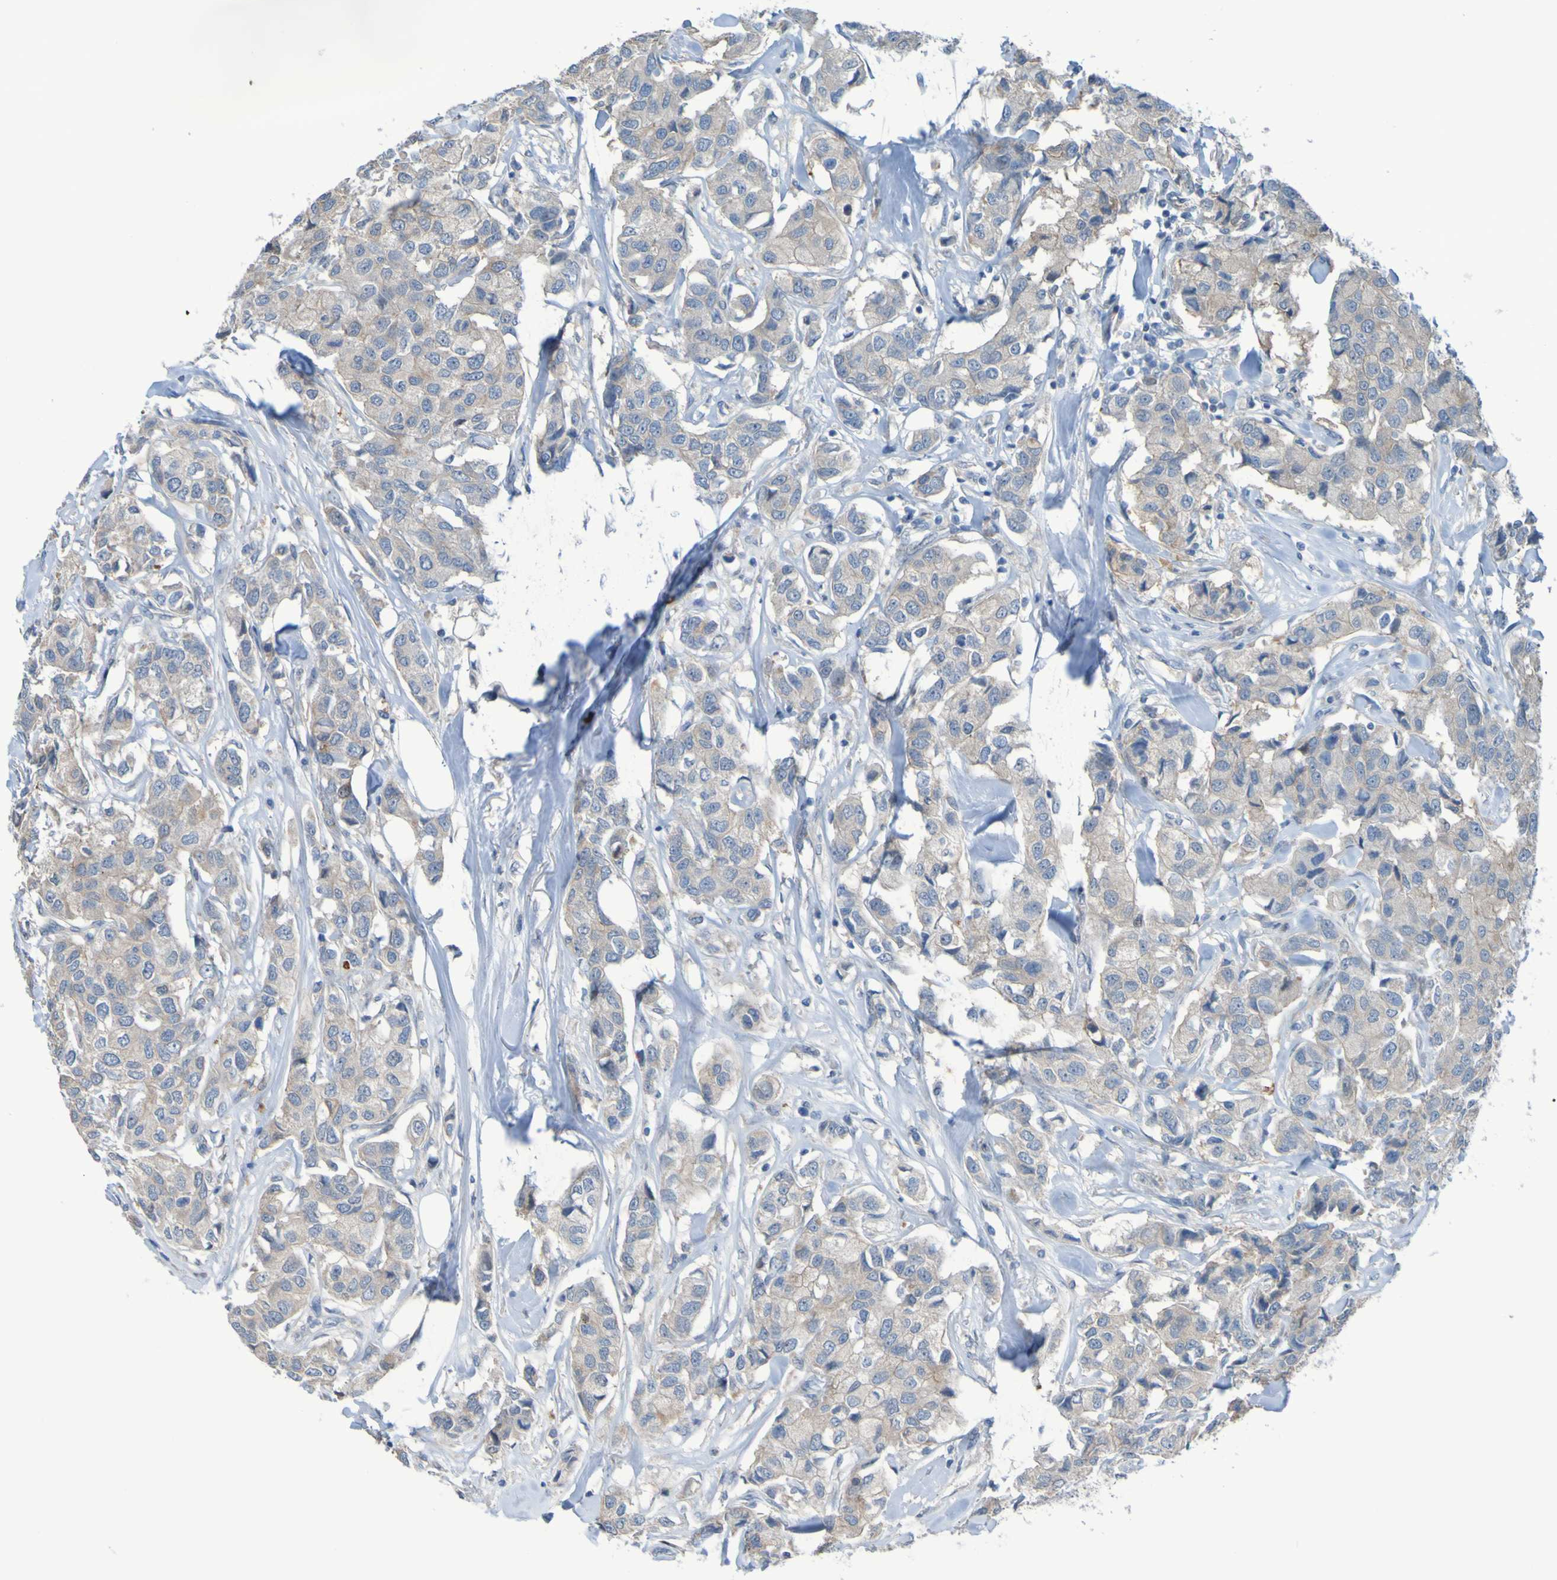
{"staining": {"intensity": "weak", "quantity": ">75%", "location": "cytoplasmic/membranous"}, "tissue": "breast cancer", "cell_type": "Tumor cells", "image_type": "cancer", "snomed": [{"axis": "morphology", "description": "Duct carcinoma"}, {"axis": "topography", "description": "Breast"}], "caption": "A high-resolution photomicrograph shows immunohistochemistry (IHC) staining of breast cancer (infiltrating ductal carcinoma), which shows weak cytoplasmic/membranous positivity in approximately >75% of tumor cells. Nuclei are stained in blue.", "gene": "NPRL3", "patient": {"sex": "female", "age": 80}}